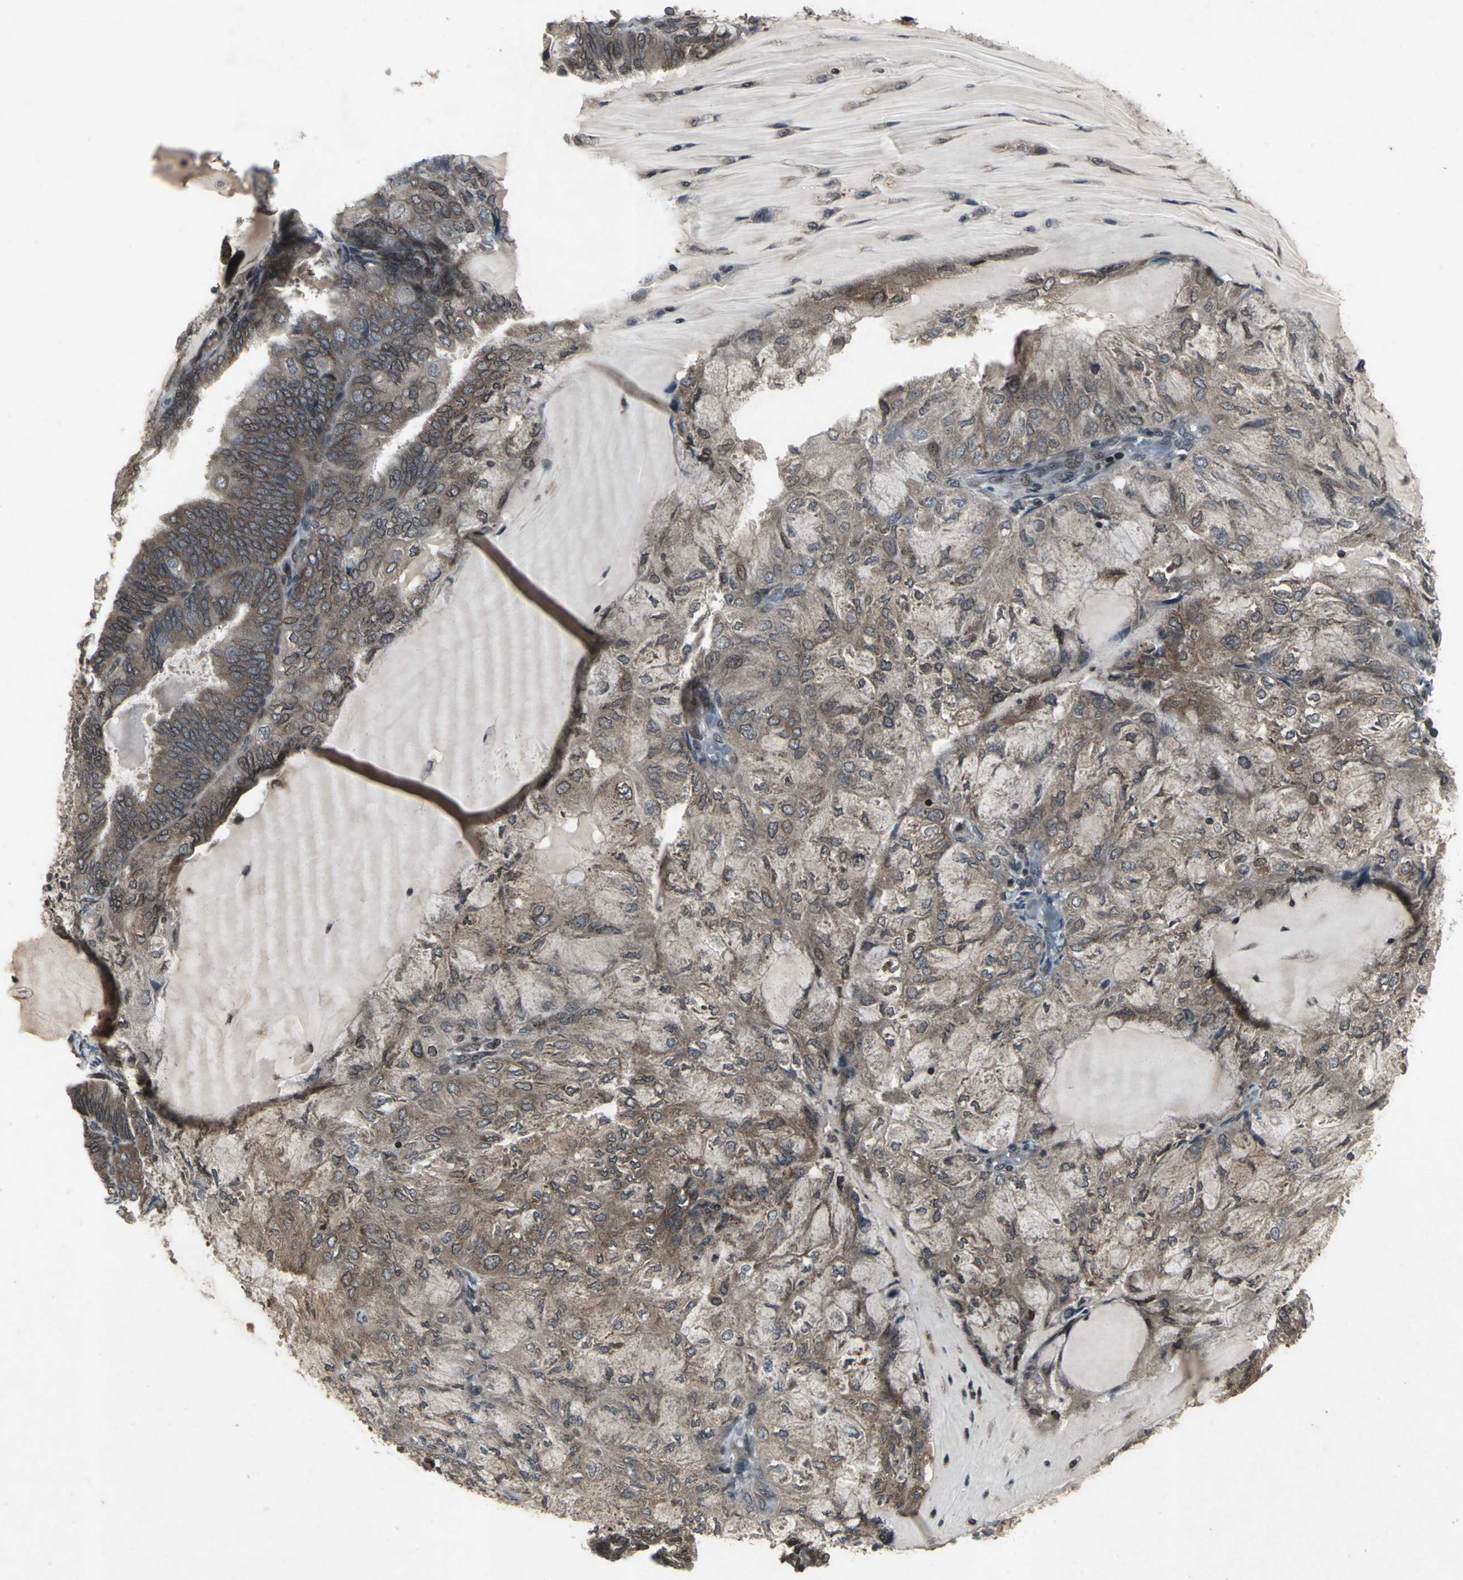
{"staining": {"intensity": "strong", "quantity": ">75%", "location": "cytoplasmic/membranous,nuclear"}, "tissue": "endometrial cancer", "cell_type": "Tumor cells", "image_type": "cancer", "snomed": [{"axis": "morphology", "description": "Adenocarcinoma, NOS"}, {"axis": "topography", "description": "Endometrium"}], "caption": "About >75% of tumor cells in human endometrial cancer display strong cytoplasmic/membranous and nuclear protein positivity as visualized by brown immunohistochemical staining.", "gene": "SH2B3", "patient": {"sex": "female", "age": 81}}